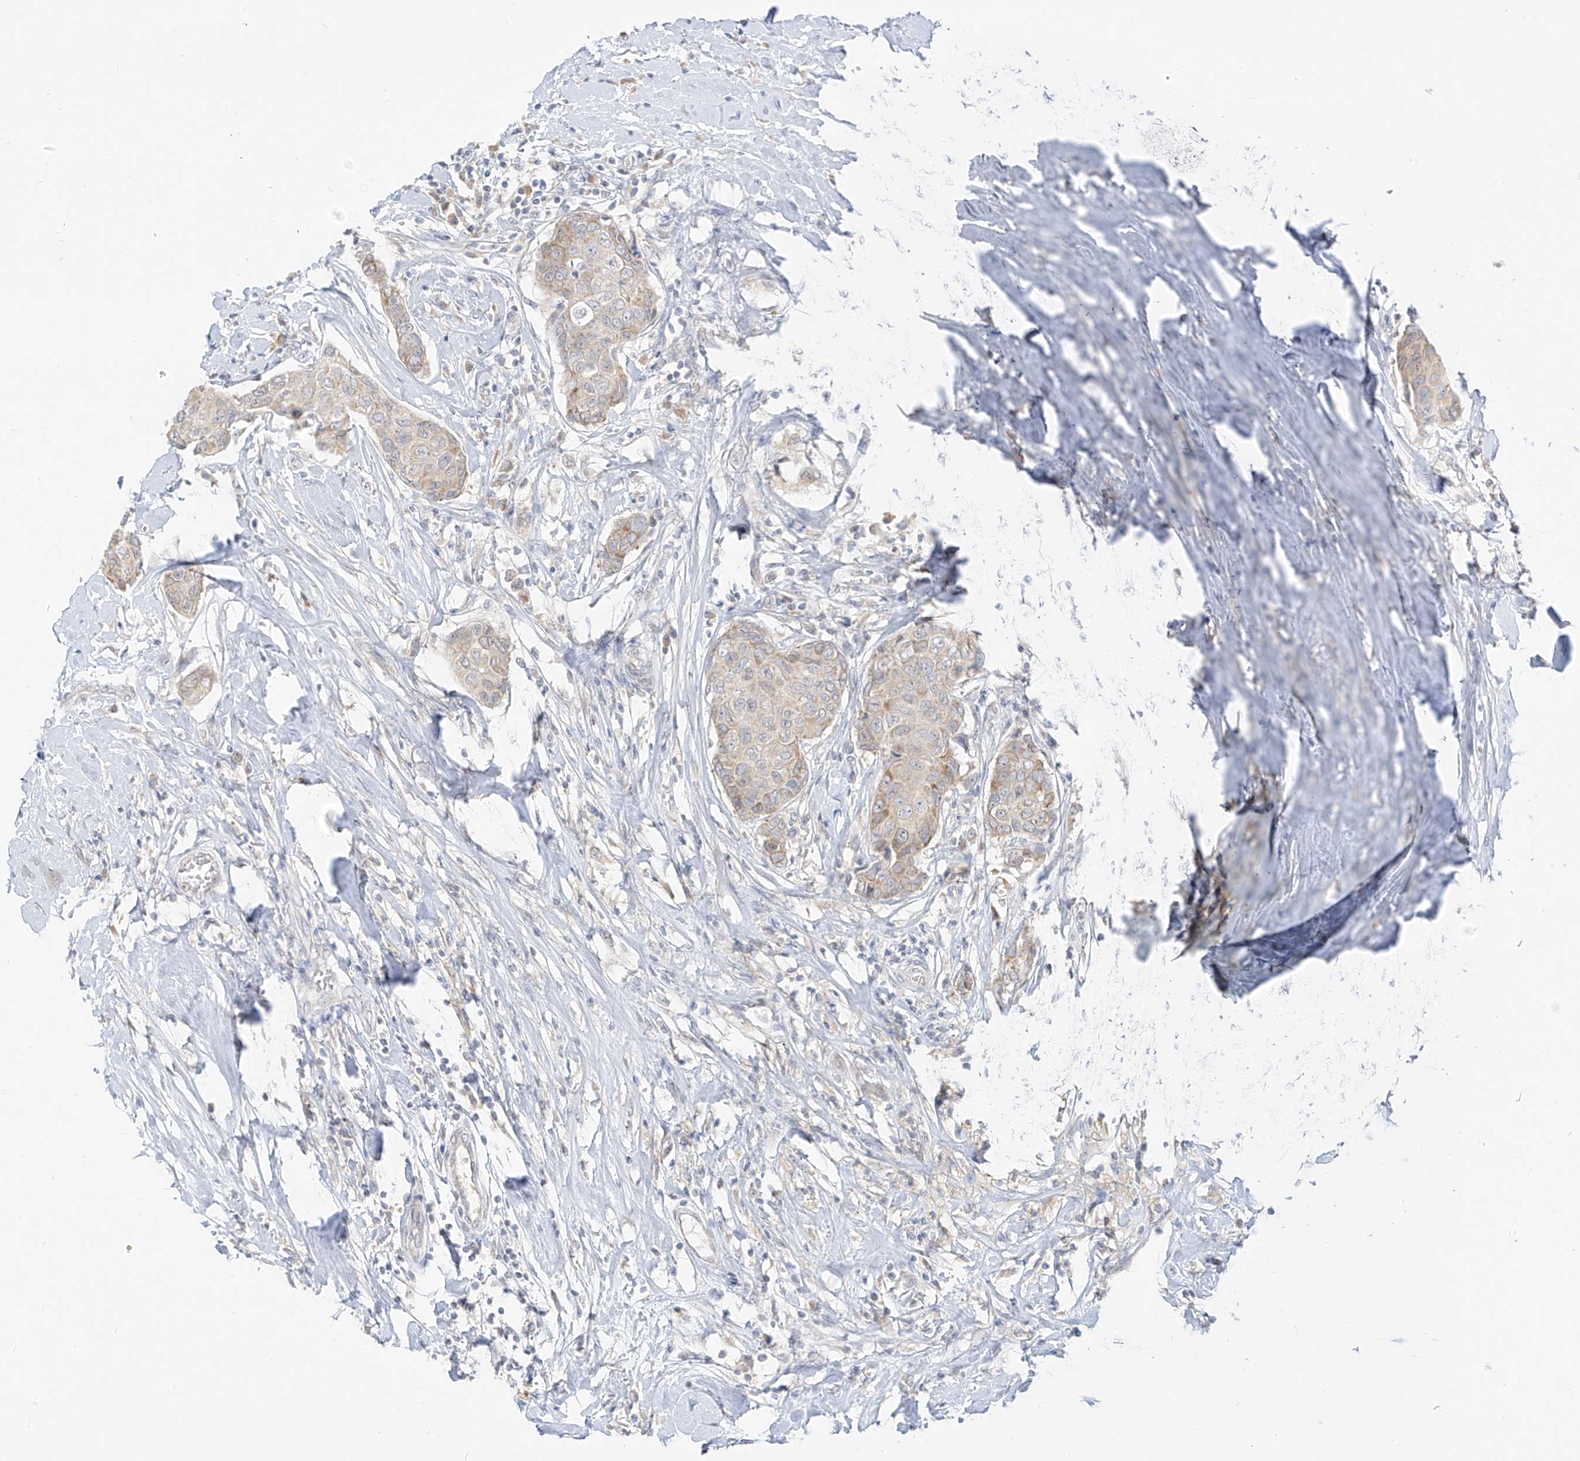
{"staining": {"intensity": "weak", "quantity": "<25%", "location": "cytoplasmic/membranous"}, "tissue": "breast cancer", "cell_type": "Tumor cells", "image_type": "cancer", "snomed": [{"axis": "morphology", "description": "Duct carcinoma"}, {"axis": "topography", "description": "Breast"}], "caption": "The micrograph demonstrates no staining of tumor cells in breast invasive ductal carcinoma.", "gene": "C2orf42", "patient": {"sex": "female", "age": 80}}